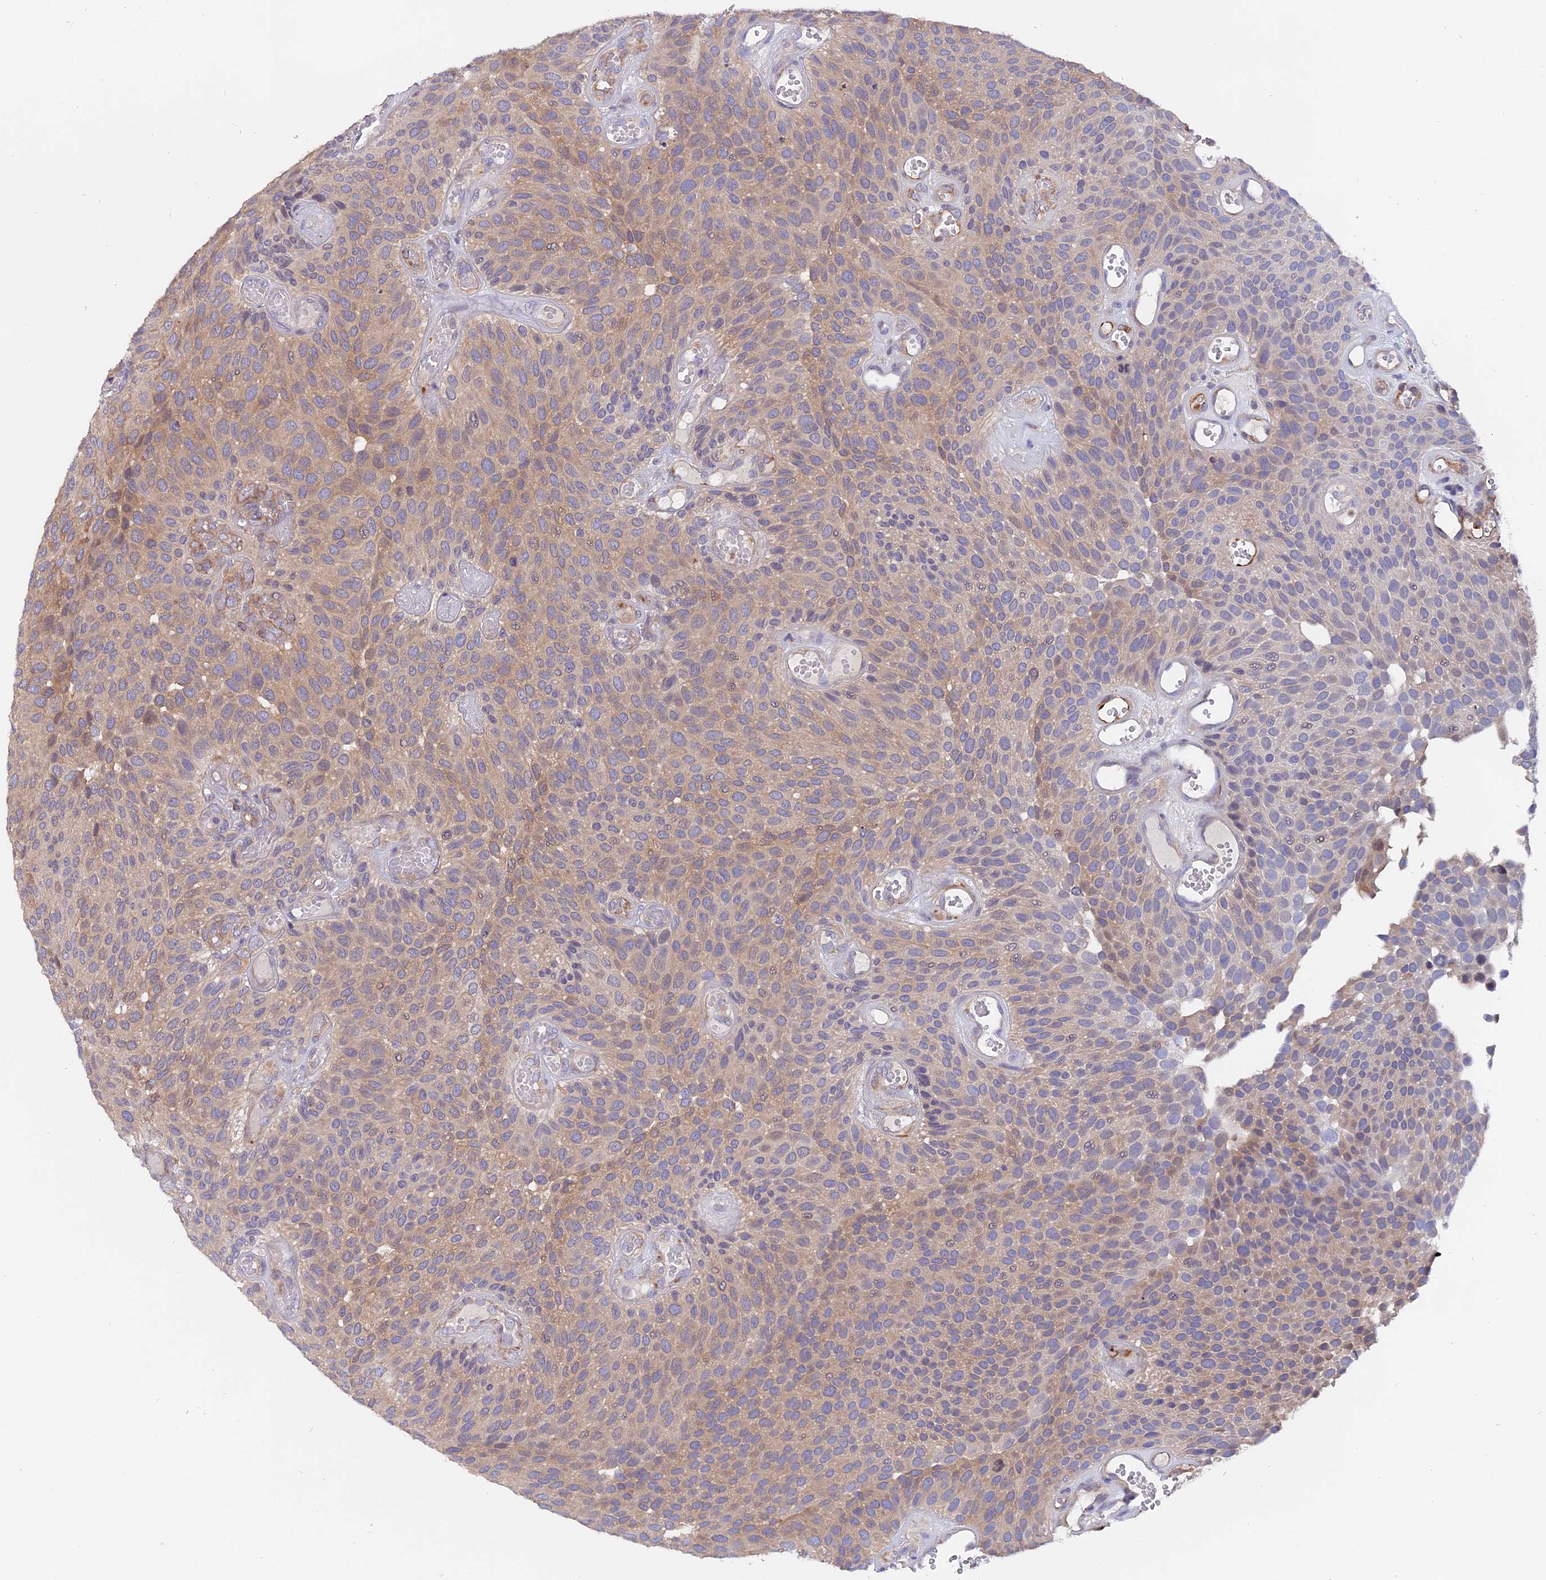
{"staining": {"intensity": "weak", "quantity": "<25%", "location": "cytoplasmic/membranous"}, "tissue": "urothelial cancer", "cell_type": "Tumor cells", "image_type": "cancer", "snomed": [{"axis": "morphology", "description": "Urothelial carcinoma, Low grade"}, {"axis": "topography", "description": "Urinary bladder"}], "caption": "Photomicrograph shows no significant protein positivity in tumor cells of low-grade urothelial carcinoma.", "gene": "FAM118B", "patient": {"sex": "male", "age": 89}}